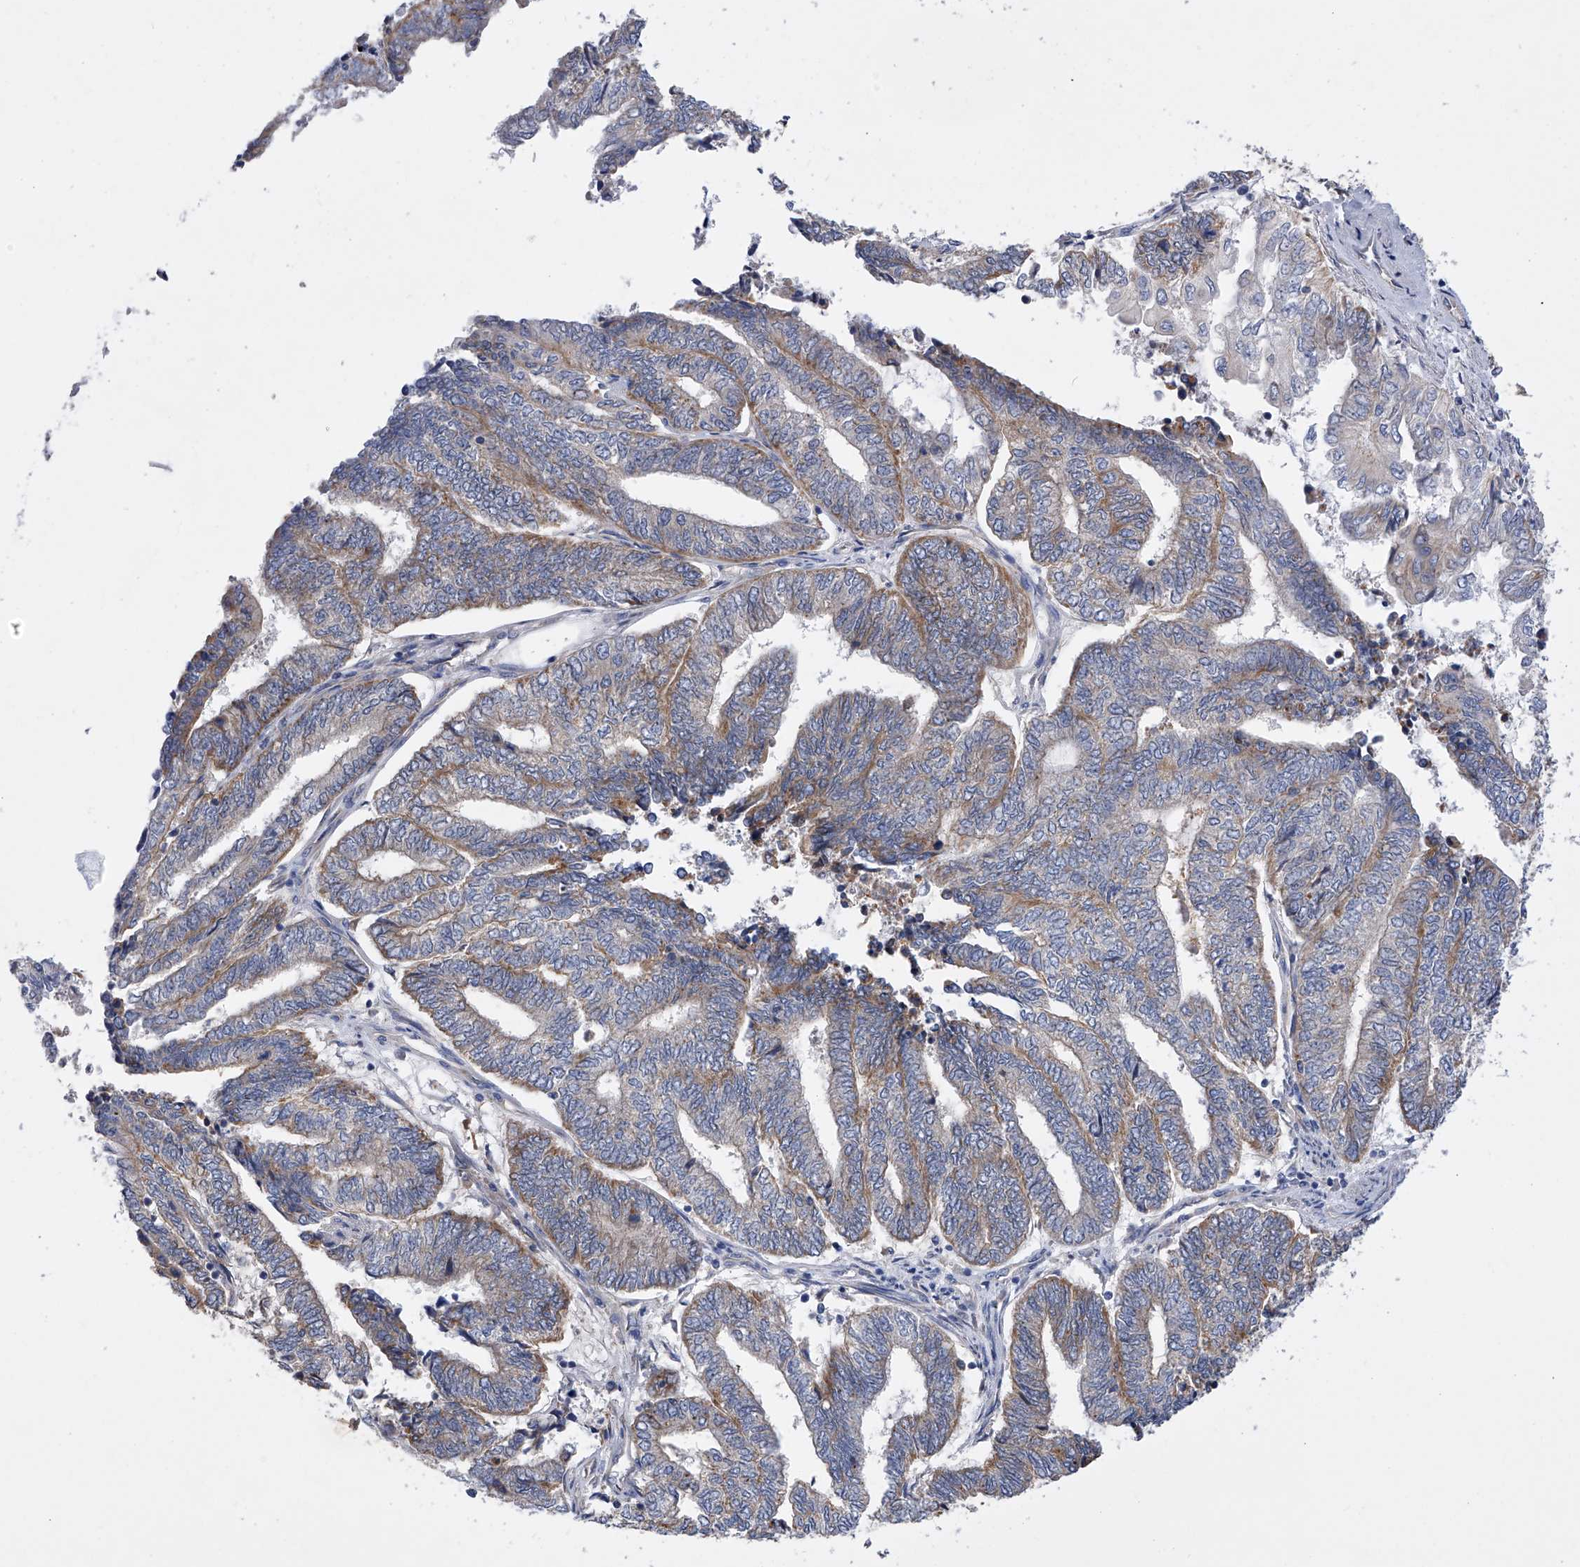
{"staining": {"intensity": "weak", "quantity": ">75%", "location": "cytoplasmic/membranous"}, "tissue": "endometrial cancer", "cell_type": "Tumor cells", "image_type": "cancer", "snomed": [{"axis": "morphology", "description": "Adenocarcinoma, NOS"}, {"axis": "topography", "description": "Uterus"}, {"axis": "topography", "description": "Endometrium"}], "caption": "This is a photomicrograph of immunohistochemistry (IHC) staining of endometrial cancer, which shows weak expression in the cytoplasmic/membranous of tumor cells.", "gene": "MLYCD", "patient": {"sex": "female", "age": 70}}